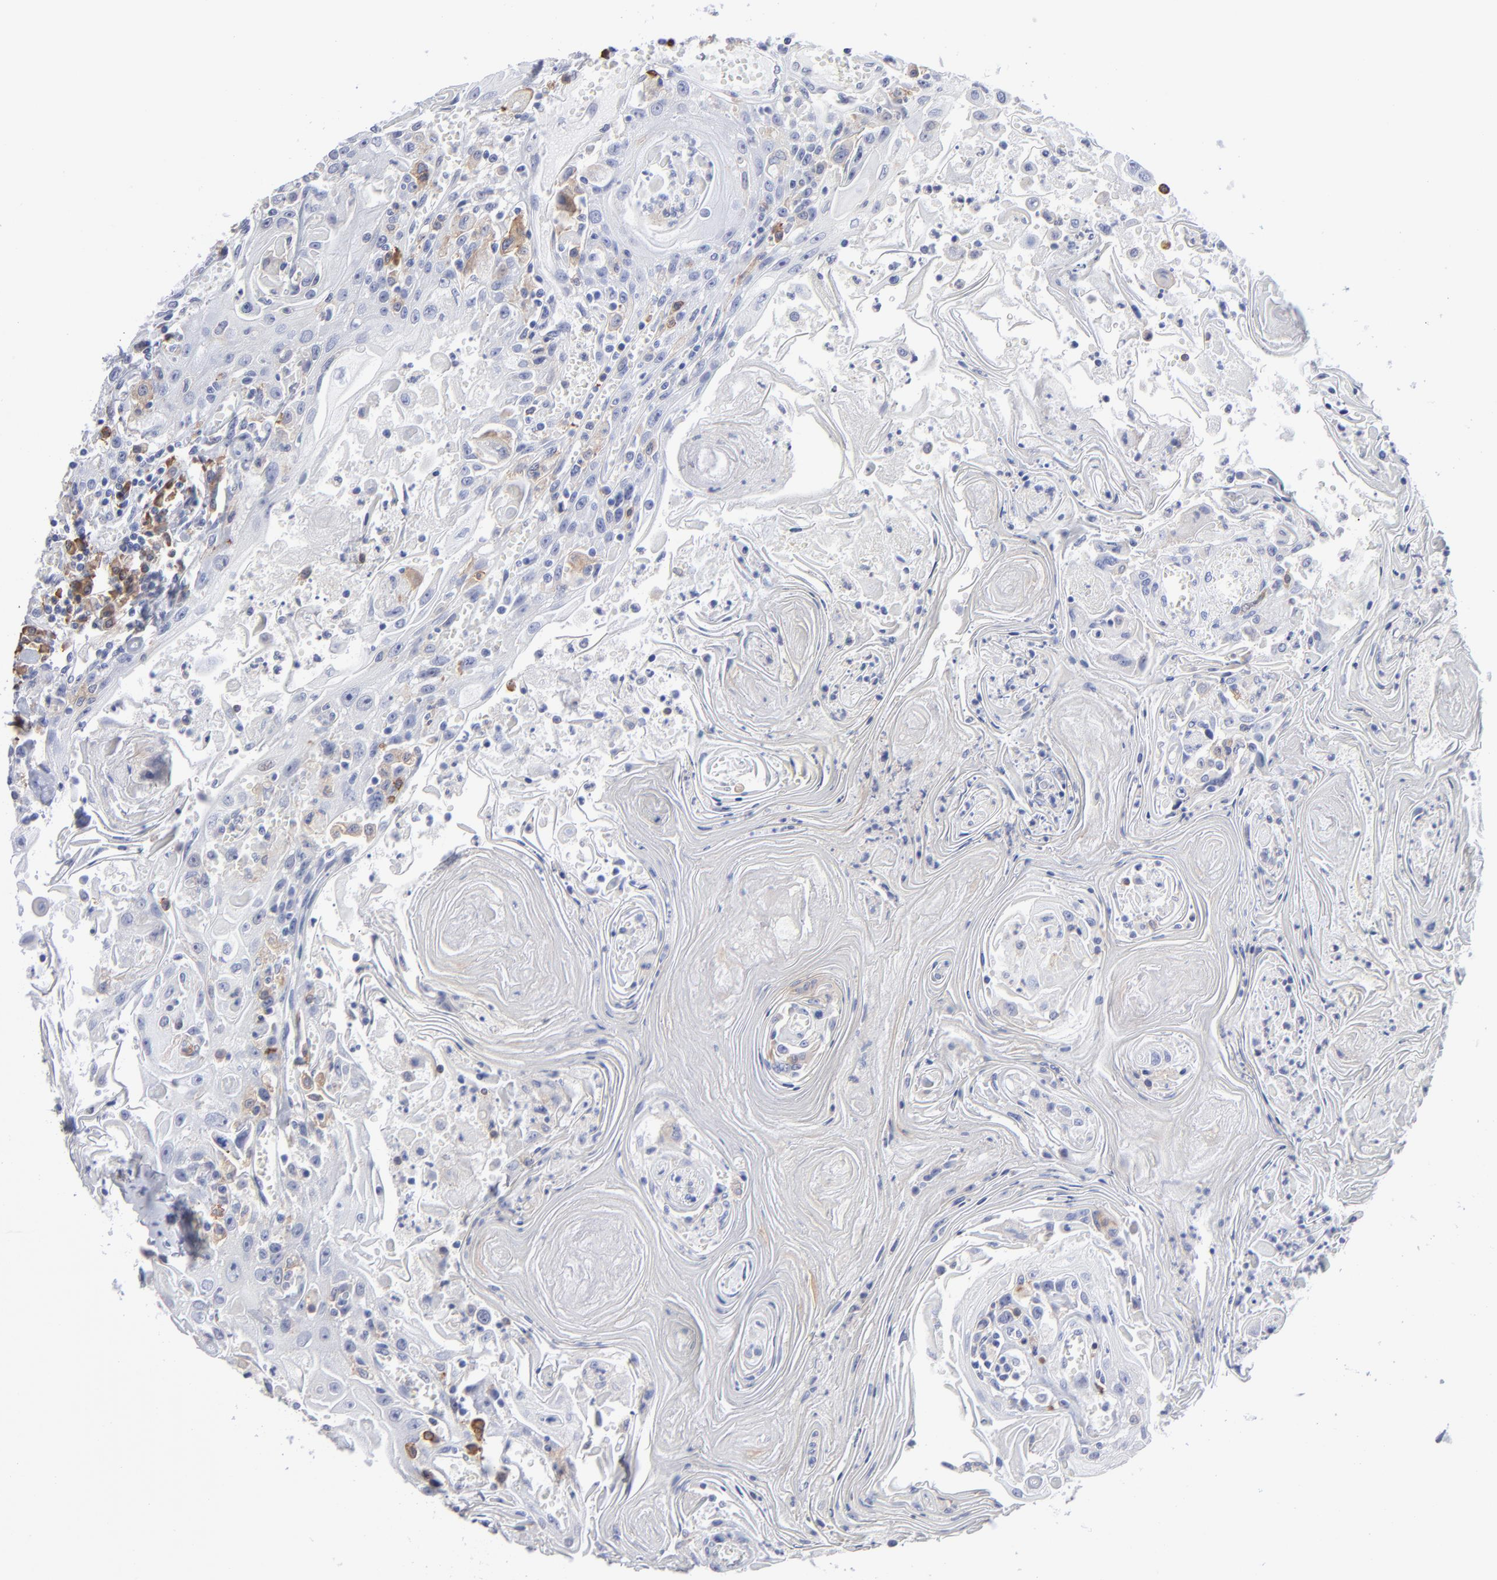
{"staining": {"intensity": "moderate", "quantity": "<25%", "location": "cytoplasmic/membranous"}, "tissue": "head and neck cancer", "cell_type": "Tumor cells", "image_type": "cancer", "snomed": [{"axis": "morphology", "description": "Squamous cell carcinoma, NOS"}, {"axis": "topography", "description": "Oral tissue"}, {"axis": "topography", "description": "Head-Neck"}], "caption": "This image reveals head and neck squamous cell carcinoma stained with IHC to label a protein in brown. The cytoplasmic/membranous of tumor cells show moderate positivity for the protein. Nuclei are counter-stained blue.", "gene": "LAT2", "patient": {"sex": "female", "age": 76}}